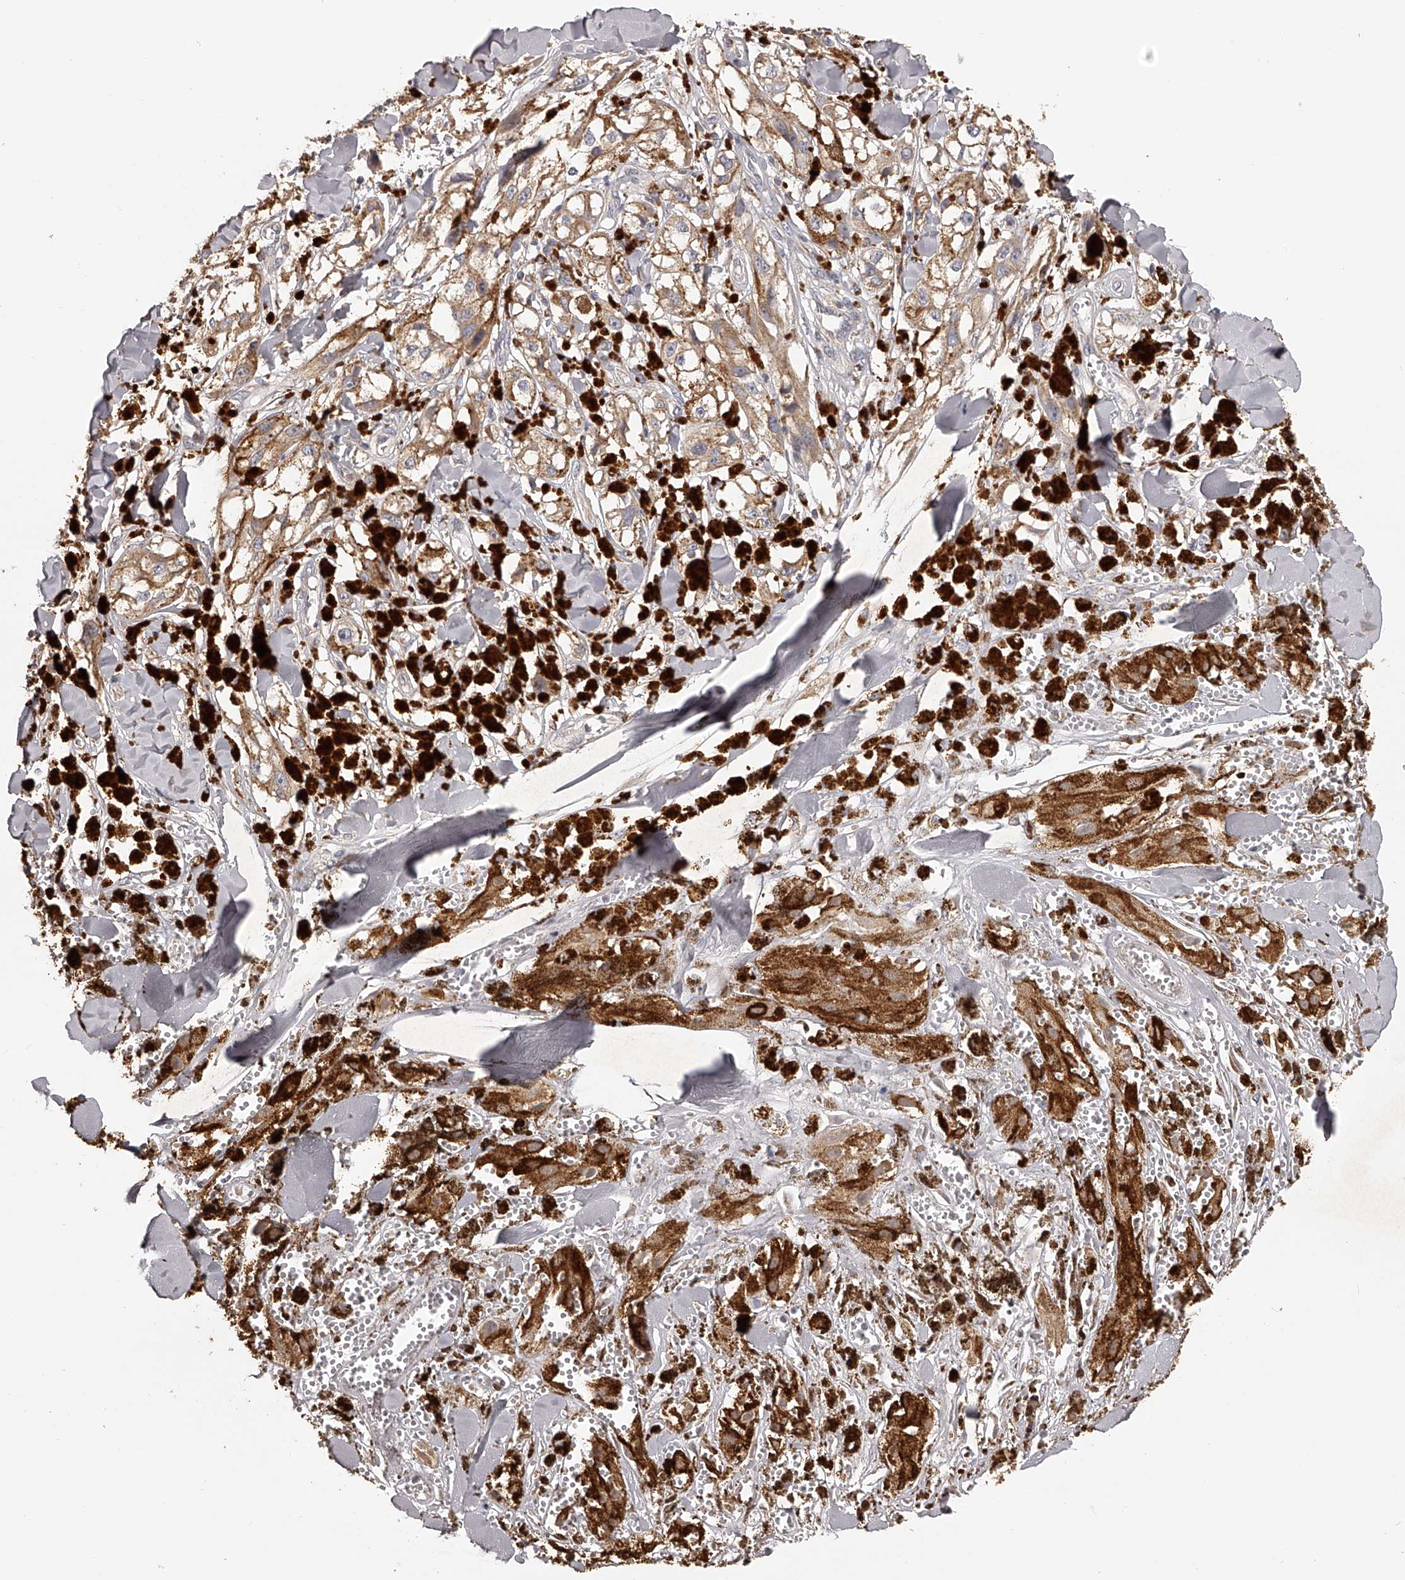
{"staining": {"intensity": "moderate", "quantity": ">75%", "location": "cytoplasmic/membranous"}, "tissue": "melanoma", "cell_type": "Tumor cells", "image_type": "cancer", "snomed": [{"axis": "morphology", "description": "Malignant melanoma, NOS"}, {"axis": "topography", "description": "Skin"}], "caption": "About >75% of tumor cells in melanoma show moderate cytoplasmic/membranous protein expression as visualized by brown immunohistochemical staining.", "gene": "TNN", "patient": {"sex": "male", "age": 88}}